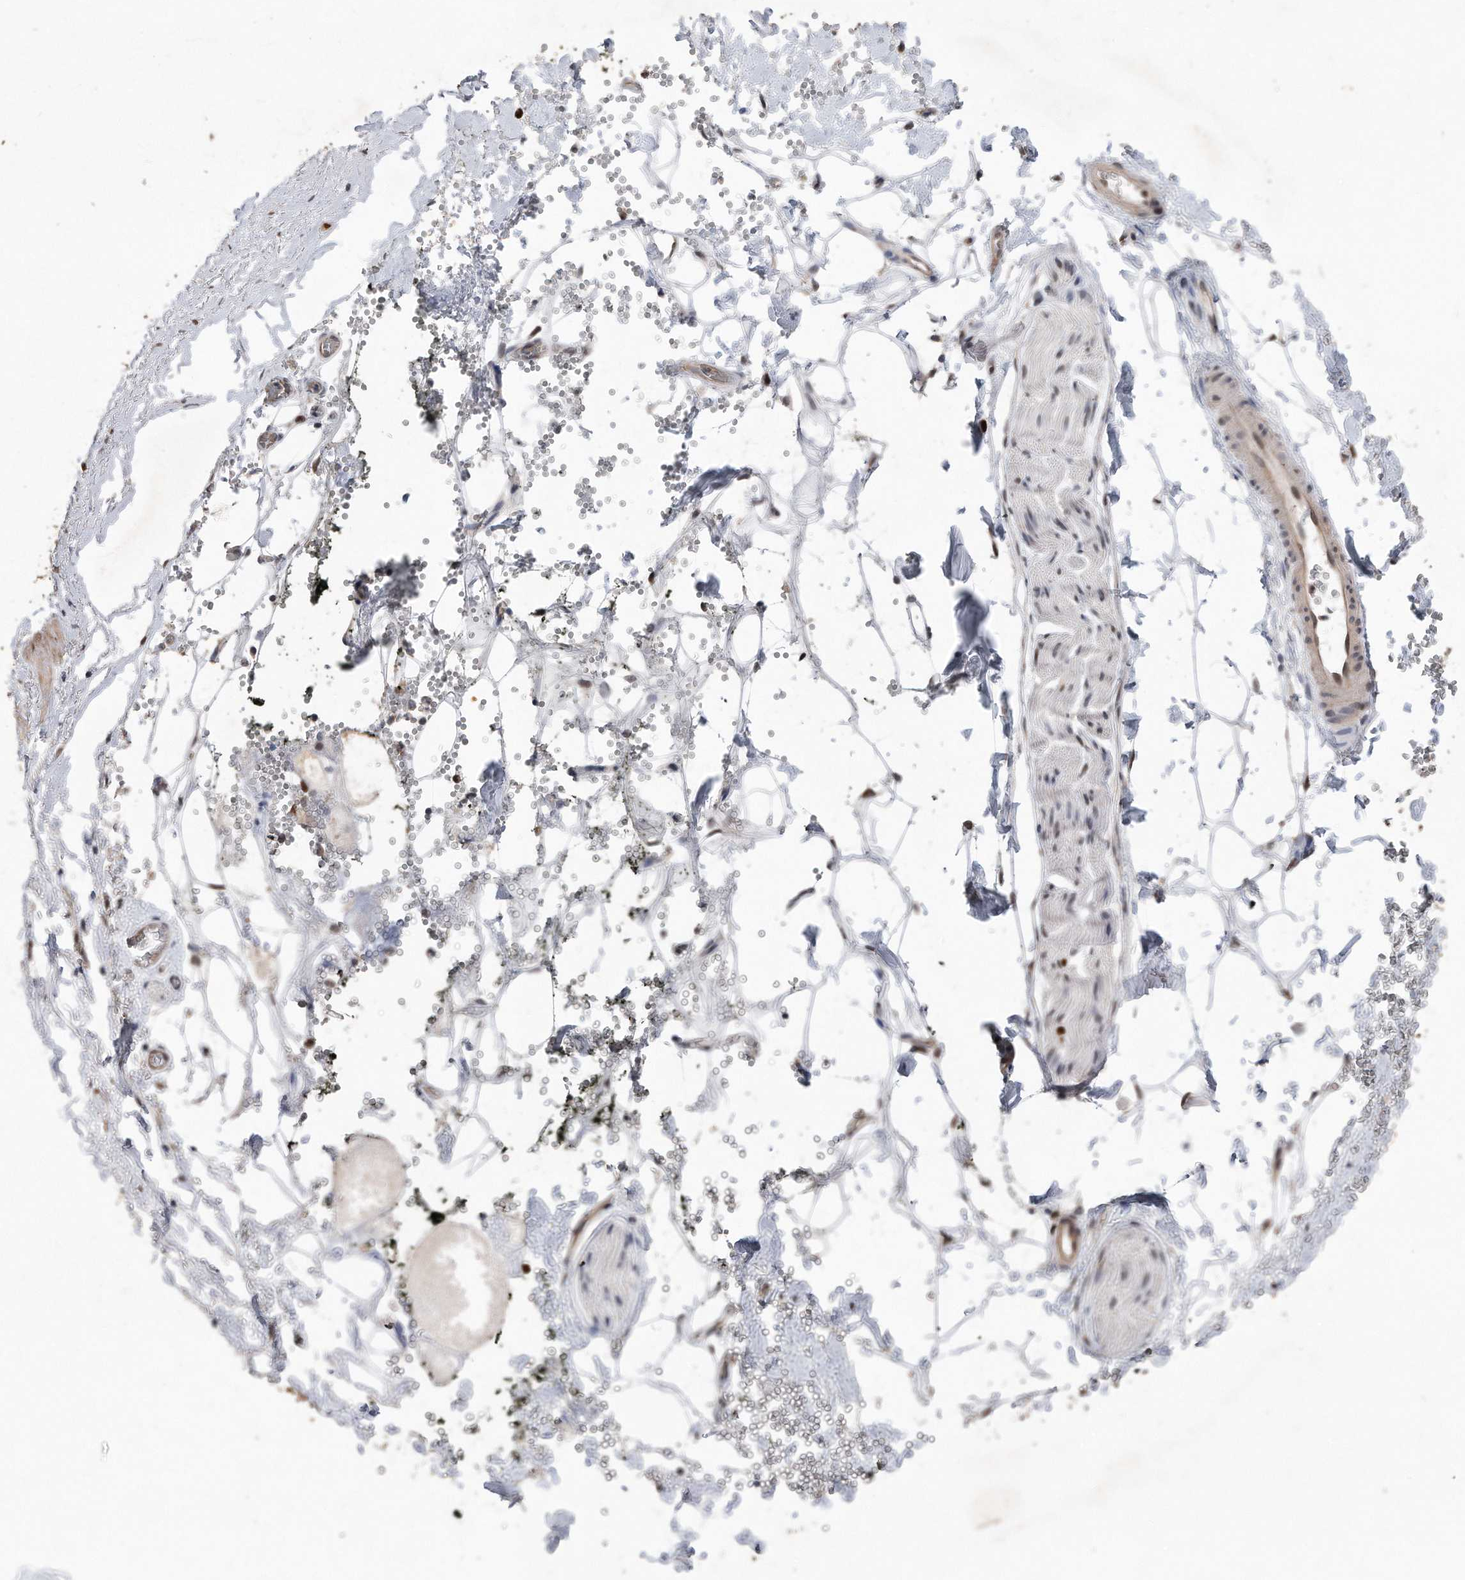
{"staining": {"intensity": "negative", "quantity": "none", "location": "none"}, "tissue": "adipose tissue", "cell_type": "Adipocytes", "image_type": "normal", "snomed": [{"axis": "morphology", "description": "Normal tissue, NOS"}, {"axis": "morphology", "description": "Adenocarcinoma, NOS"}, {"axis": "topography", "description": "Pancreas"}, {"axis": "topography", "description": "Peripheral nerve tissue"}], "caption": "DAB (3,3'-diaminobenzidine) immunohistochemical staining of unremarkable human adipose tissue exhibits no significant positivity in adipocytes. (Immunohistochemistry (ihc), brightfield microscopy, high magnification).", "gene": "PCNA", "patient": {"sex": "male", "age": 59}}